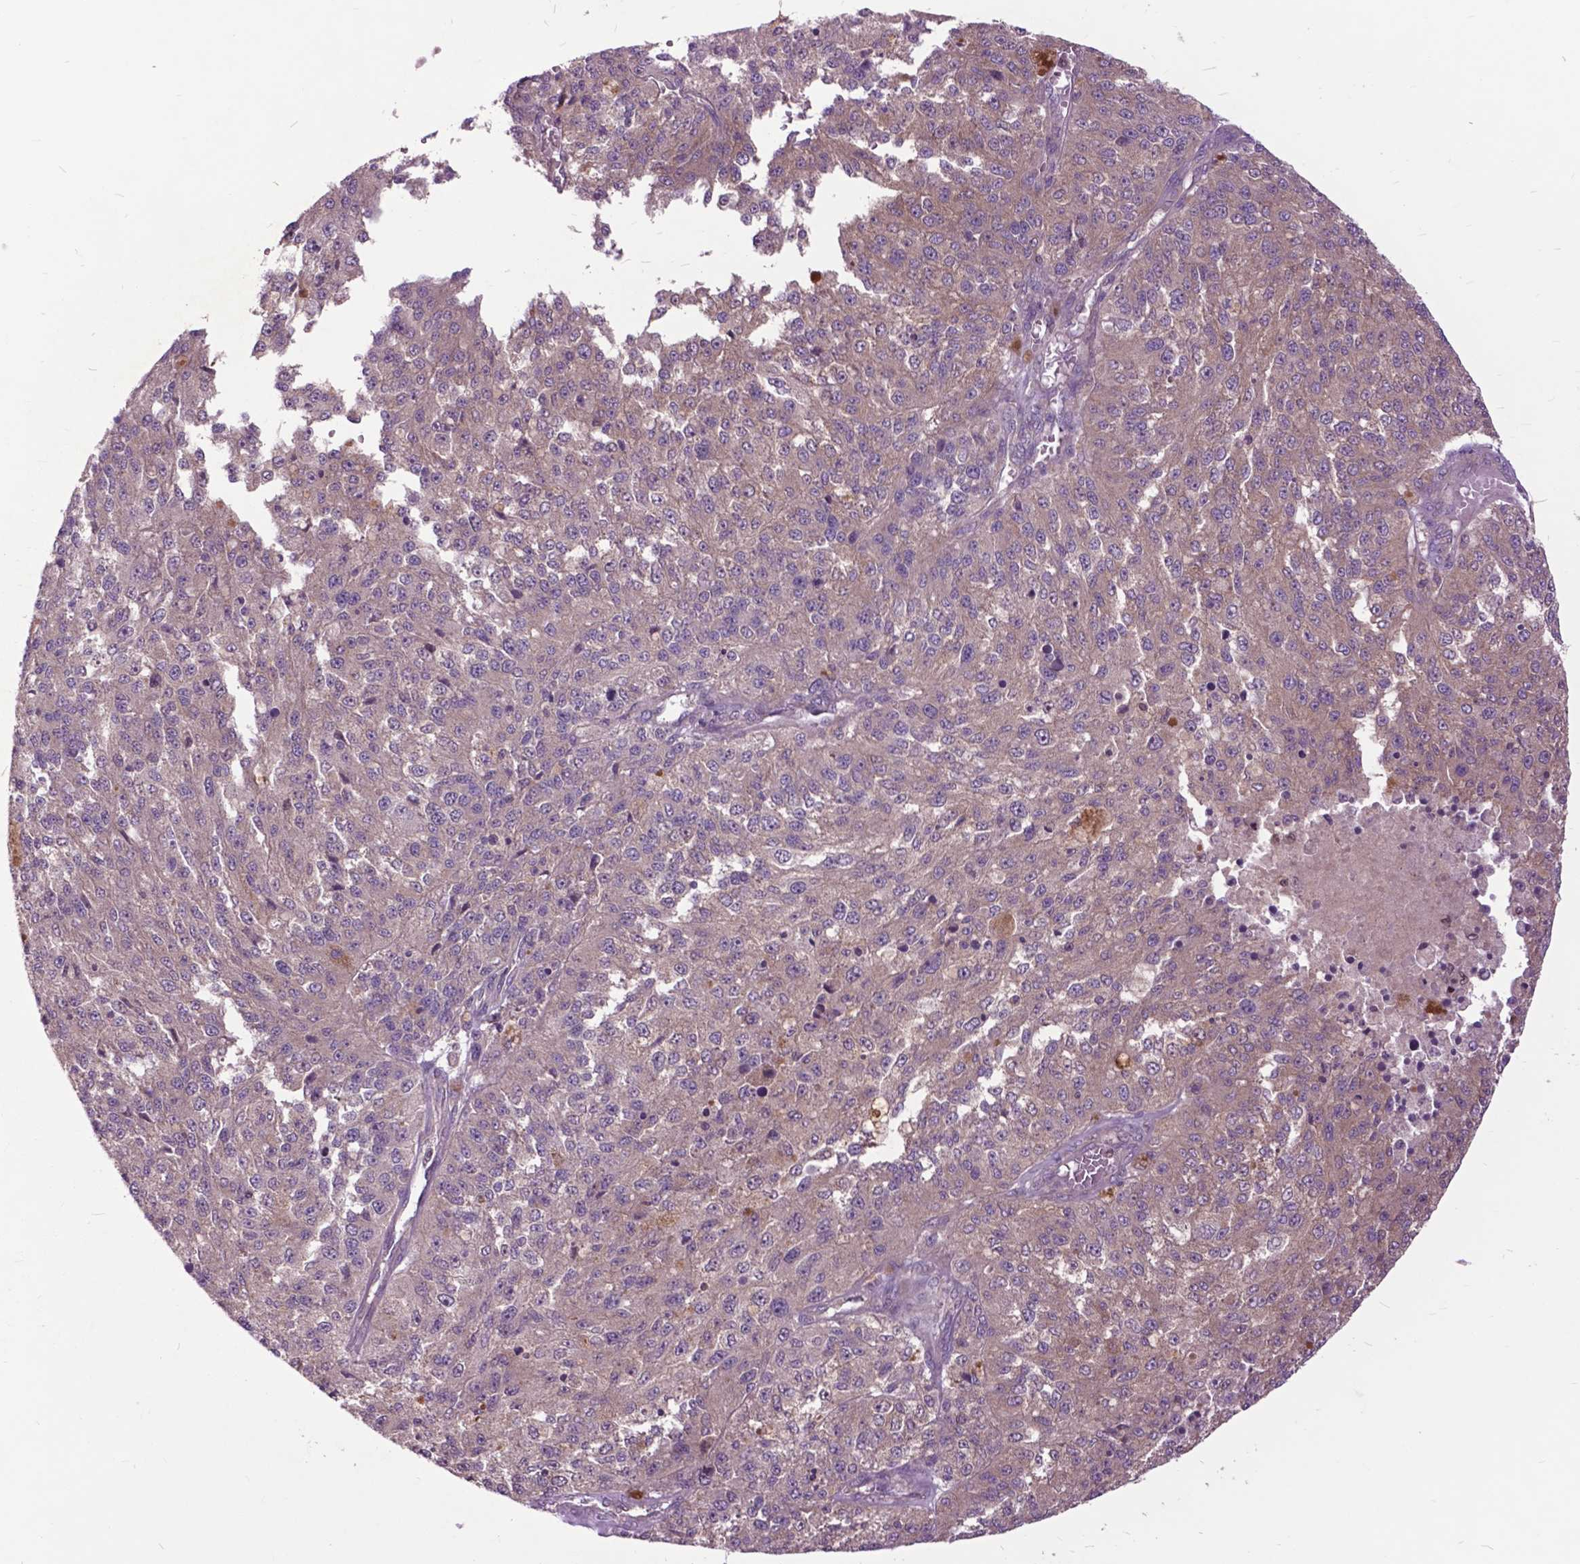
{"staining": {"intensity": "weak", "quantity": ">75%", "location": "cytoplasmic/membranous"}, "tissue": "melanoma", "cell_type": "Tumor cells", "image_type": "cancer", "snomed": [{"axis": "morphology", "description": "Malignant melanoma, Metastatic site"}, {"axis": "topography", "description": "Lymph node"}], "caption": "This is a photomicrograph of IHC staining of melanoma, which shows weak expression in the cytoplasmic/membranous of tumor cells.", "gene": "ARAF", "patient": {"sex": "female", "age": 64}}